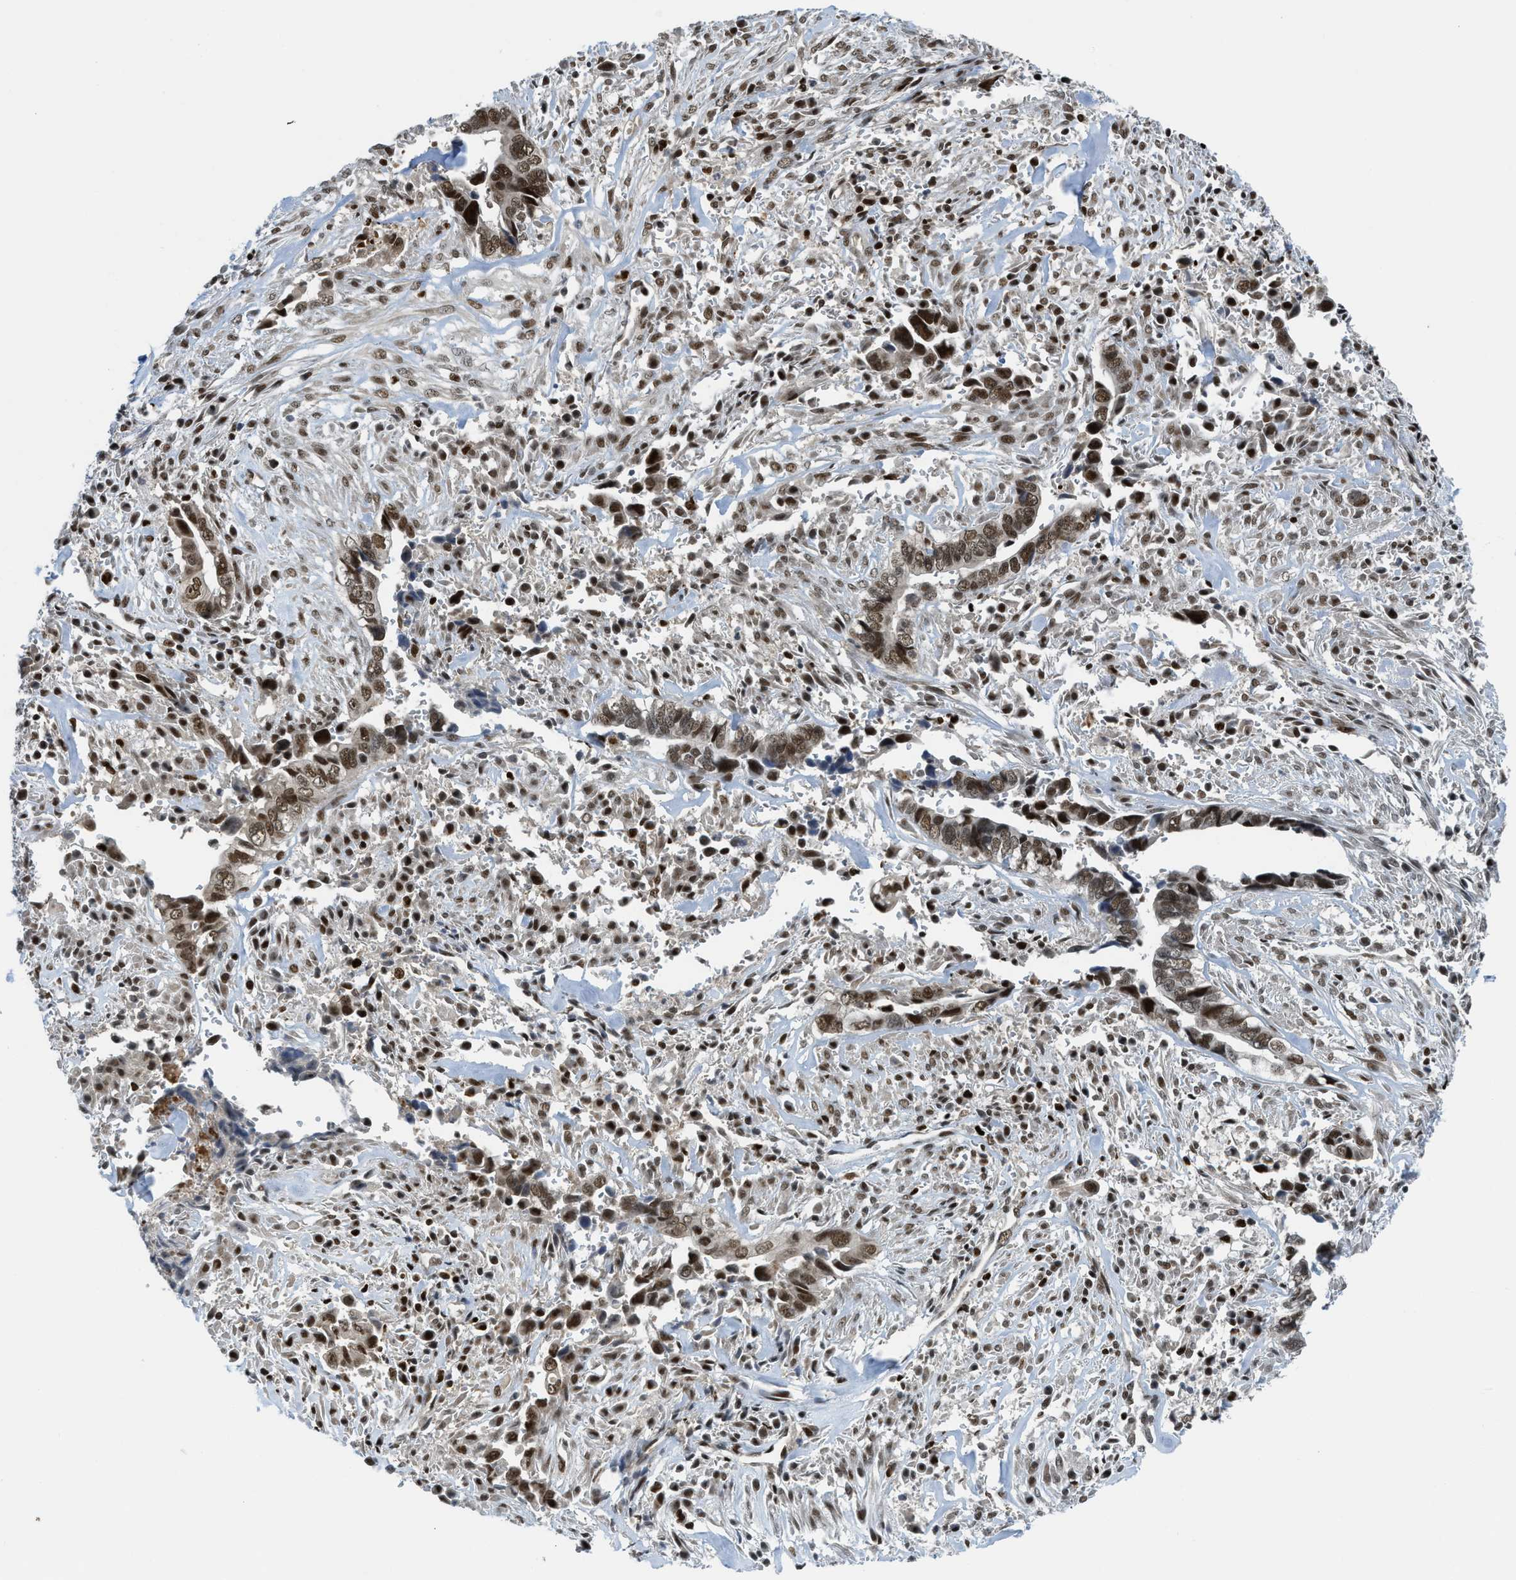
{"staining": {"intensity": "strong", "quantity": ">75%", "location": "nuclear"}, "tissue": "liver cancer", "cell_type": "Tumor cells", "image_type": "cancer", "snomed": [{"axis": "morphology", "description": "Cholangiocarcinoma"}, {"axis": "topography", "description": "Liver"}], "caption": "A brown stain labels strong nuclear staining of a protein in liver cholangiocarcinoma tumor cells.", "gene": "RFX5", "patient": {"sex": "female", "age": 79}}